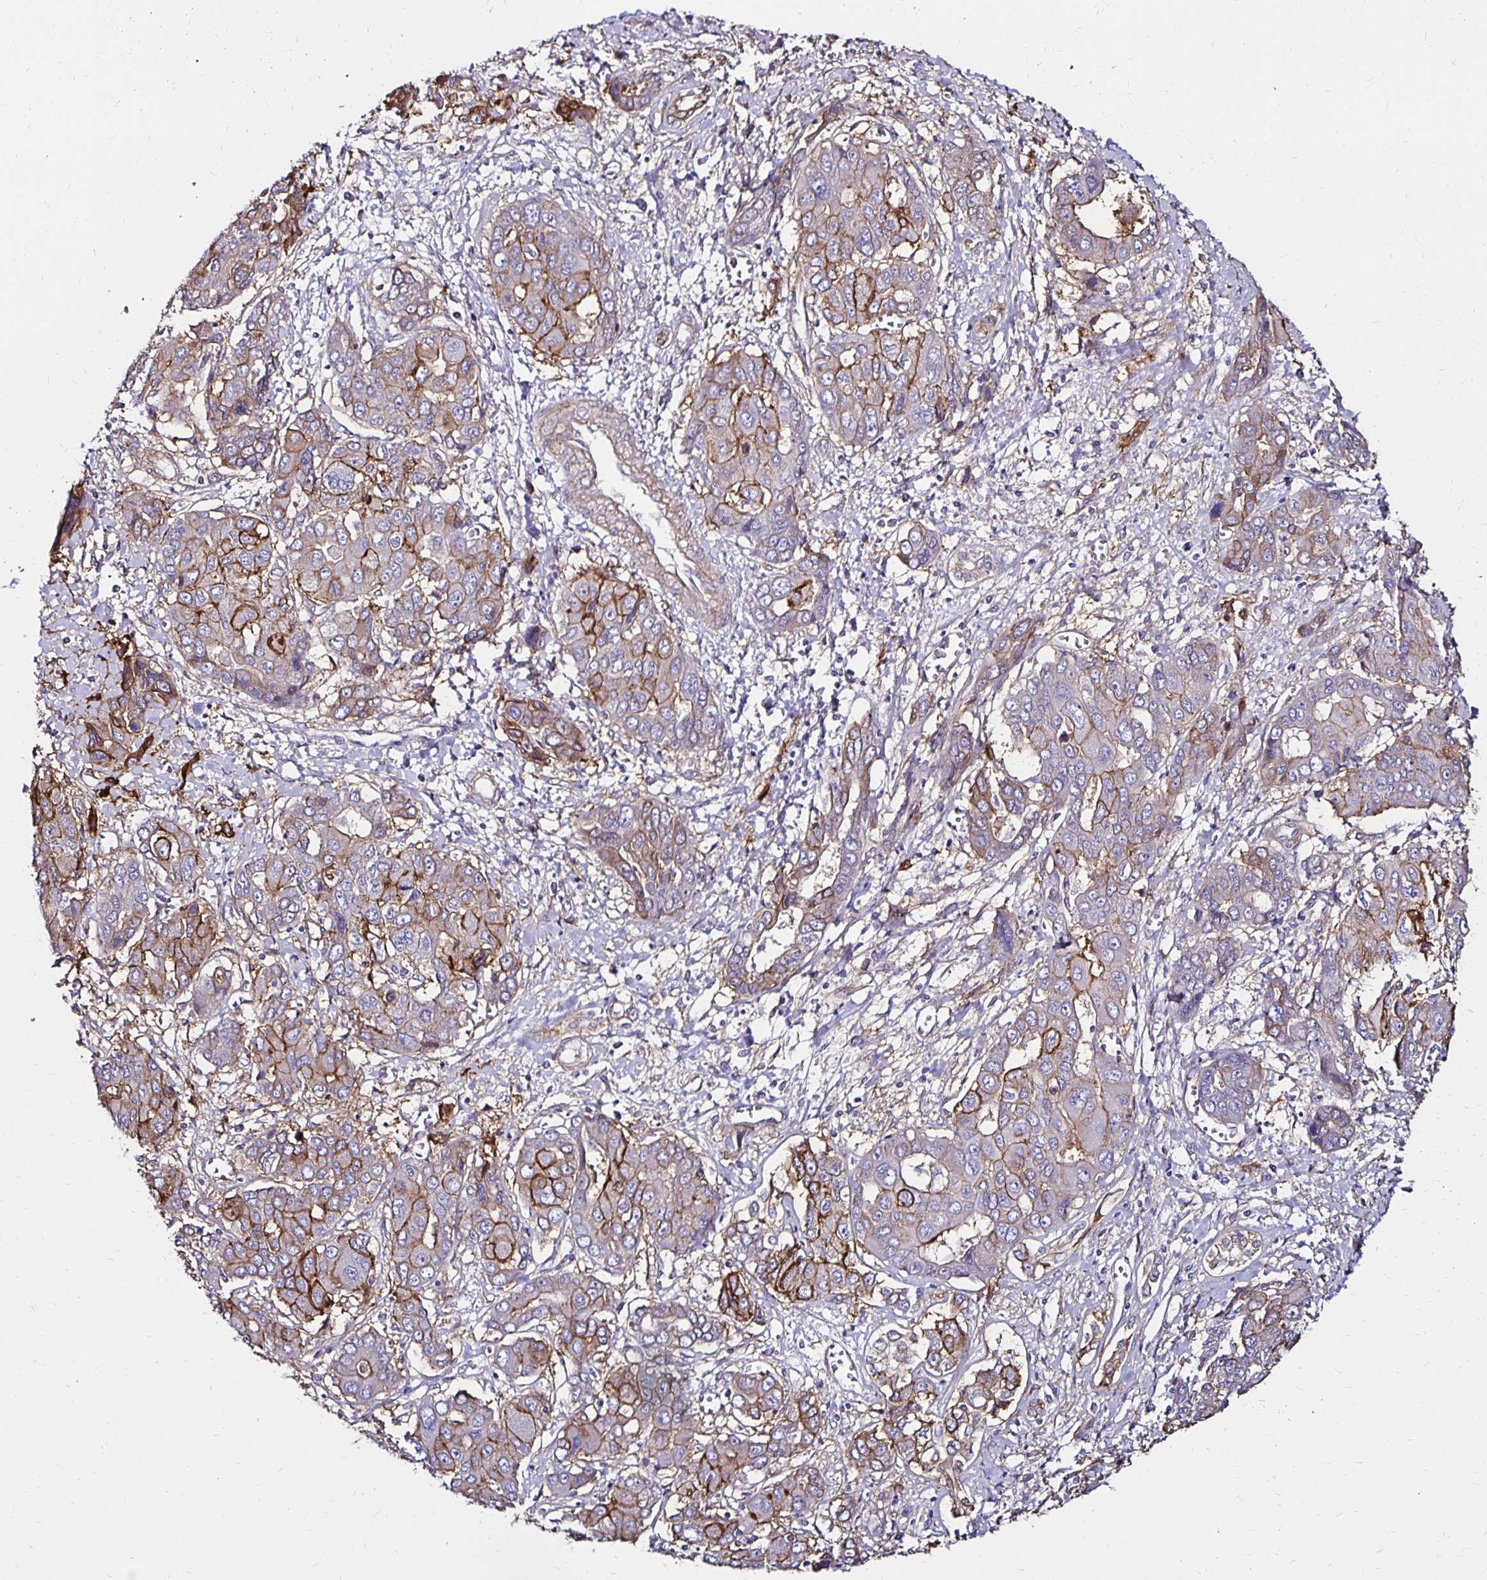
{"staining": {"intensity": "strong", "quantity": "<25%", "location": "cytoplasmic/membranous"}, "tissue": "liver cancer", "cell_type": "Tumor cells", "image_type": "cancer", "snomed": [{"axis": "morphology", "description": "Cholangiocarcinoma"}, {"axis": "topography", "description": "Liver"}], "caption": "IHC photomicrograph of neoplastic tissue: liver cancer stained using immunohistochemistry (IHC) reveals medium levels of strong protein expression localized specifically in the cytoplasmic/membranous of tumor cells, appearing as a cytoplasmic/membranous brown color.", "gene": "ITGB1", "patient": {"sex": "male", "age": 67}}